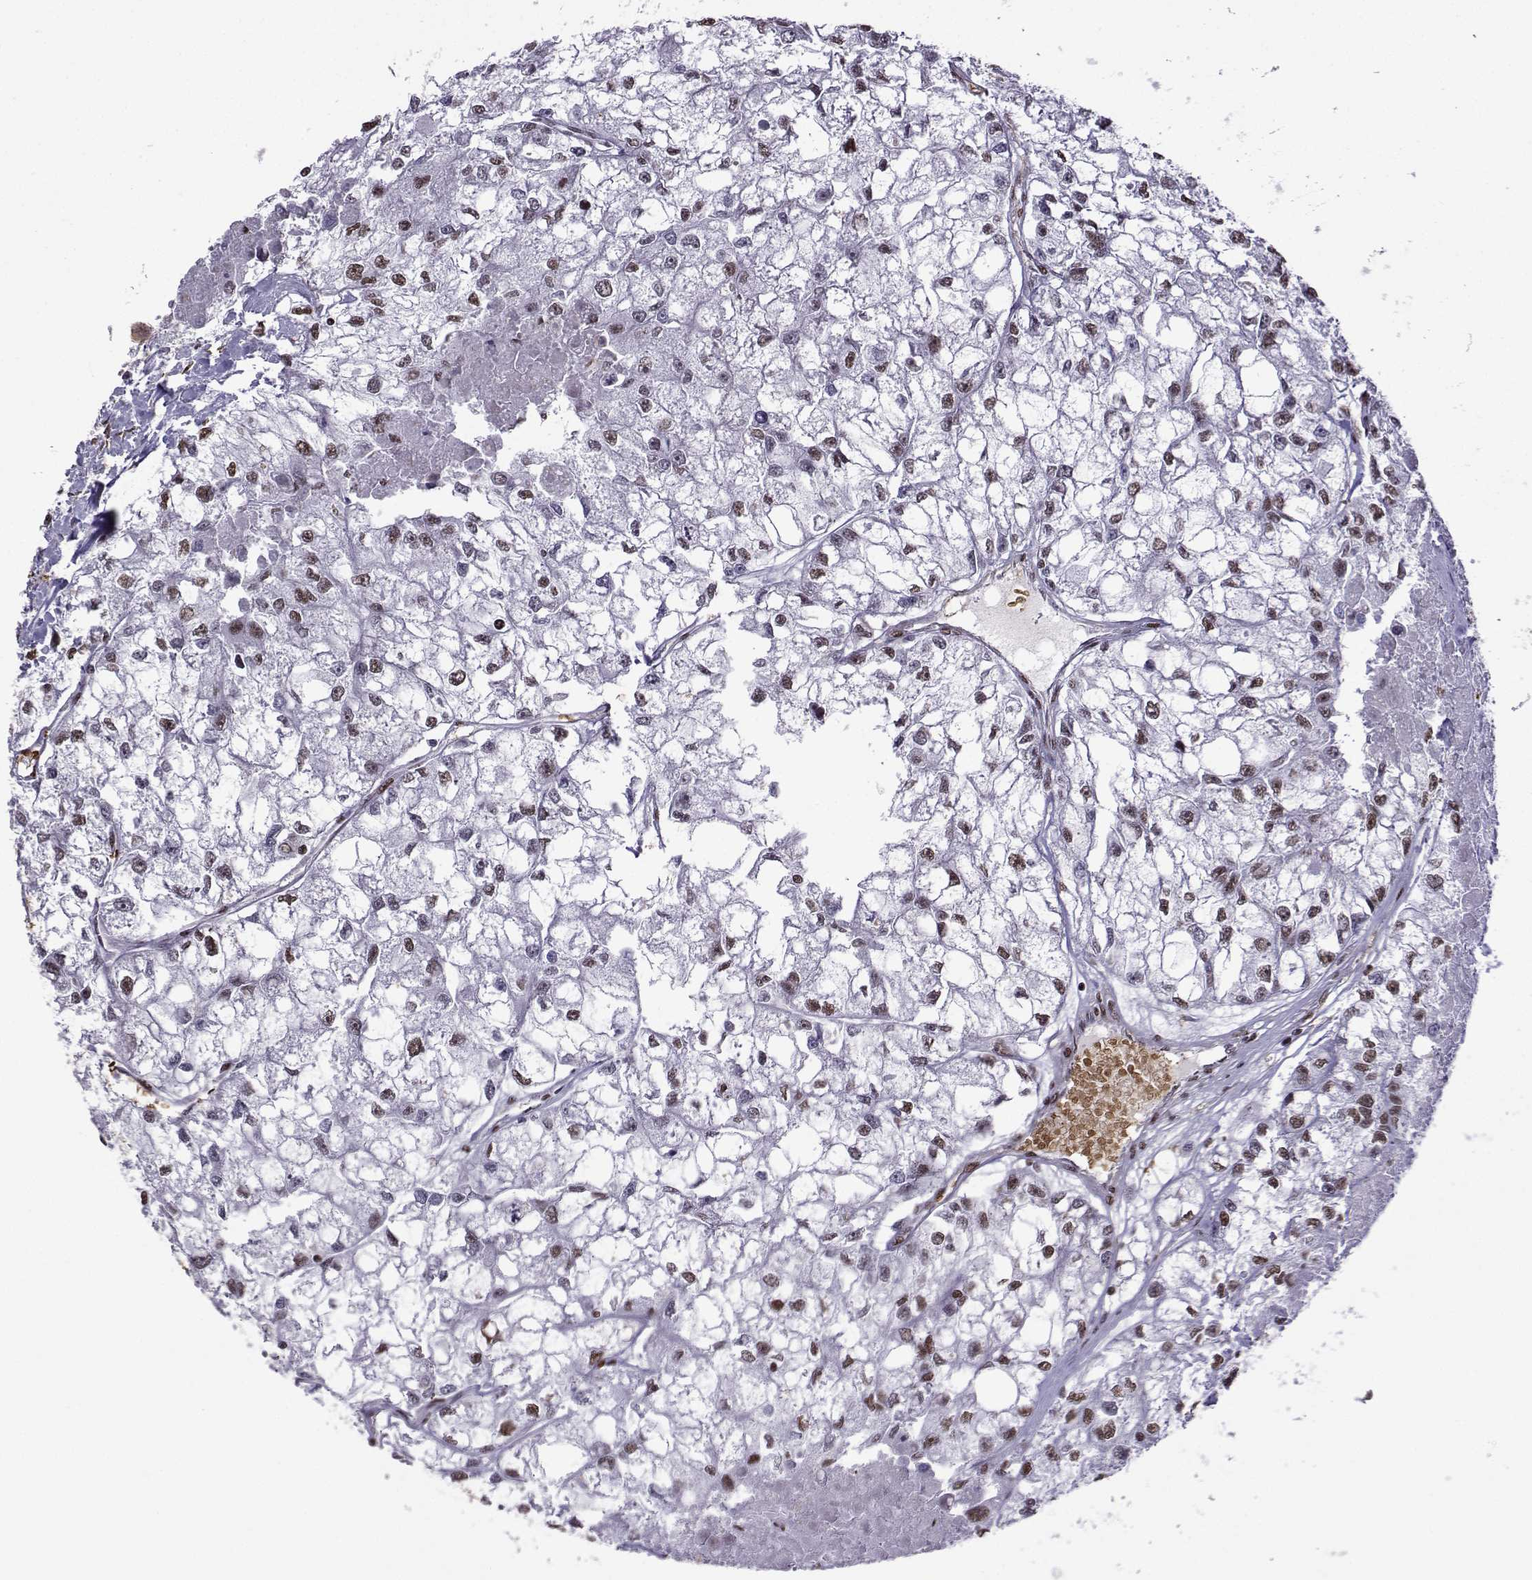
{"staining": {"intensity": "weak", "quantity": ">75%", "location": "cytoplasmic/membranous"}, "tissue": "renal cancer", "cell_type": "Tumor cells", "image_type": "cancer", "snomed": [{"axis": "morphology", "description": "Adenocarcinoma, NOS"}, {"axis": "topography", "description": "Kidney"}], "caption": "Weak cytoplasmic/membranous protein expression is identified in approximately >75% of tumor cells in adenocarcinoma (renal).", "gene": "CCNK", "patient": {"sex": "male", "age": 56}}